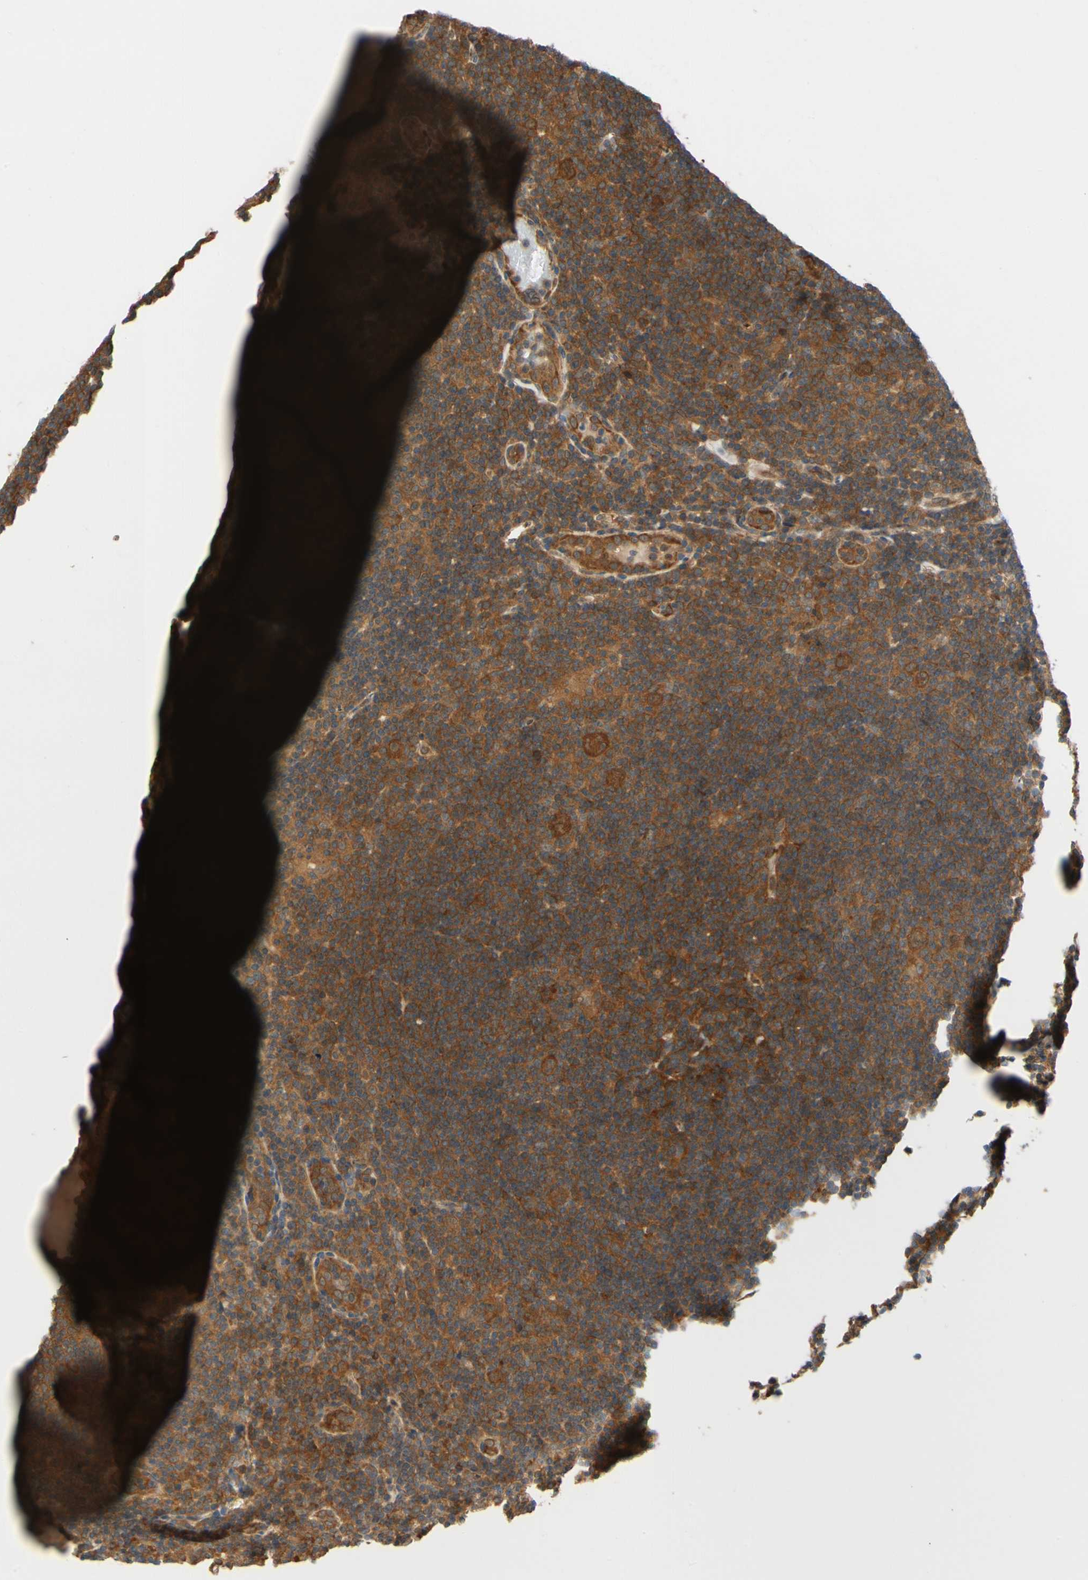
{"staining": {"intensity": "strong", "quantity": ">75%", "location": "cytoplasmic/membranous"}, "tissue": "lymphoma", "cell_type": "Tumor cells", "image_type": "cancer", "snomed": [{"axis": "morphology", "description": "Hodgkin's disease, NOS"}, {"axis": "topography", "description": "Lymph node"}], "caption": "Lymphoma stained with IHC demonstrates strong cytoplasmic/membranous positivity in about >75% of tumor cells. The staining was performed using DAB, with brown indicating positive protein expression. Nuclei are stained blue with hematoxylin.", "gene": "TDRP", "patient": {"sex": "female", "age": 57}}